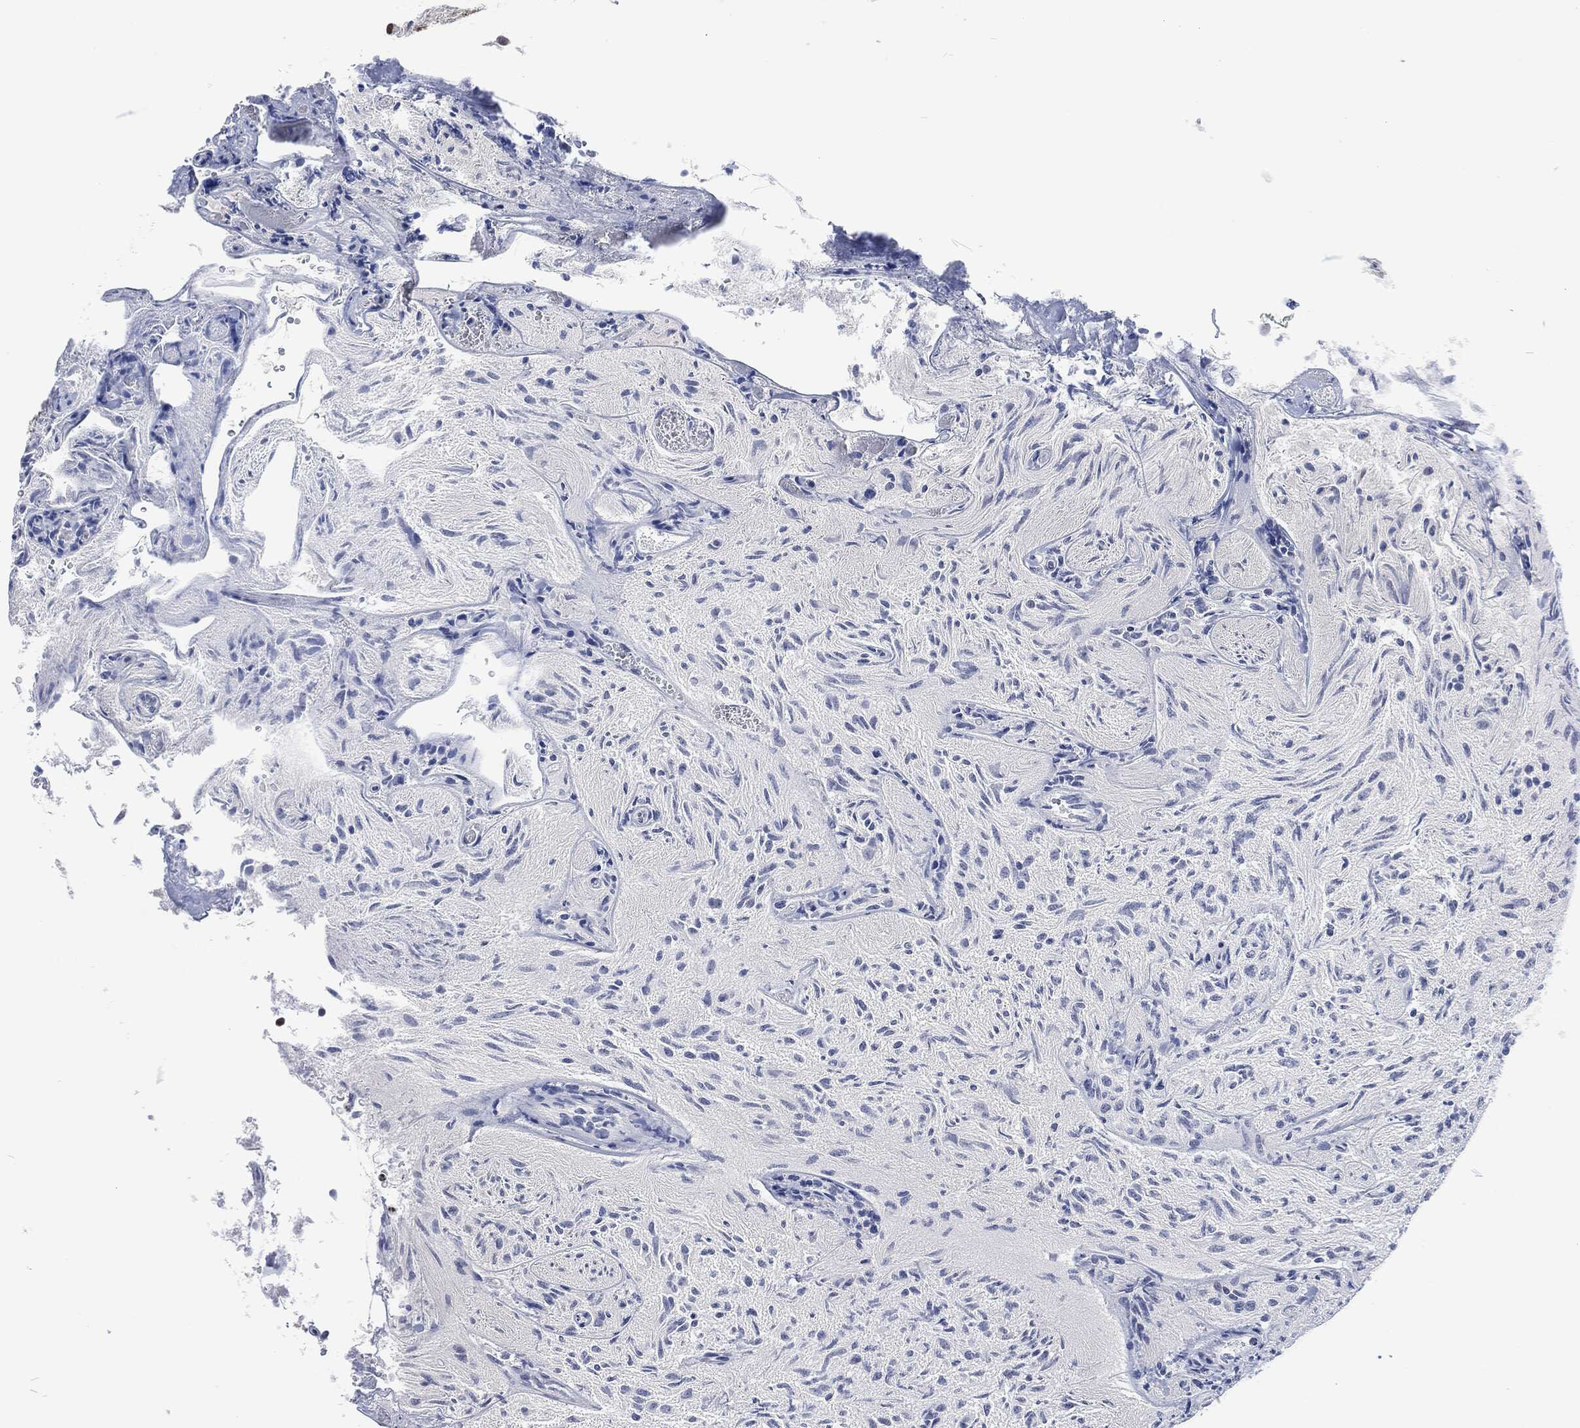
{"staining": {"intensity": "negative", "quantity": "none", "location": "none"}, "tissue": "glioma", "cell_type": "Tumor cells", "image_type": "cancer", "snomed": [{"axis": "morphology", "description": "Glioma, malignant, Low grade"}, {"axis": "topography", "description": "Brain"}], "caption": "Tumor cells are negative for protein expression in human malignant glioma (low-grade).", "gene": "DCPS", "patient": {"sex": "male", "age": 3}}